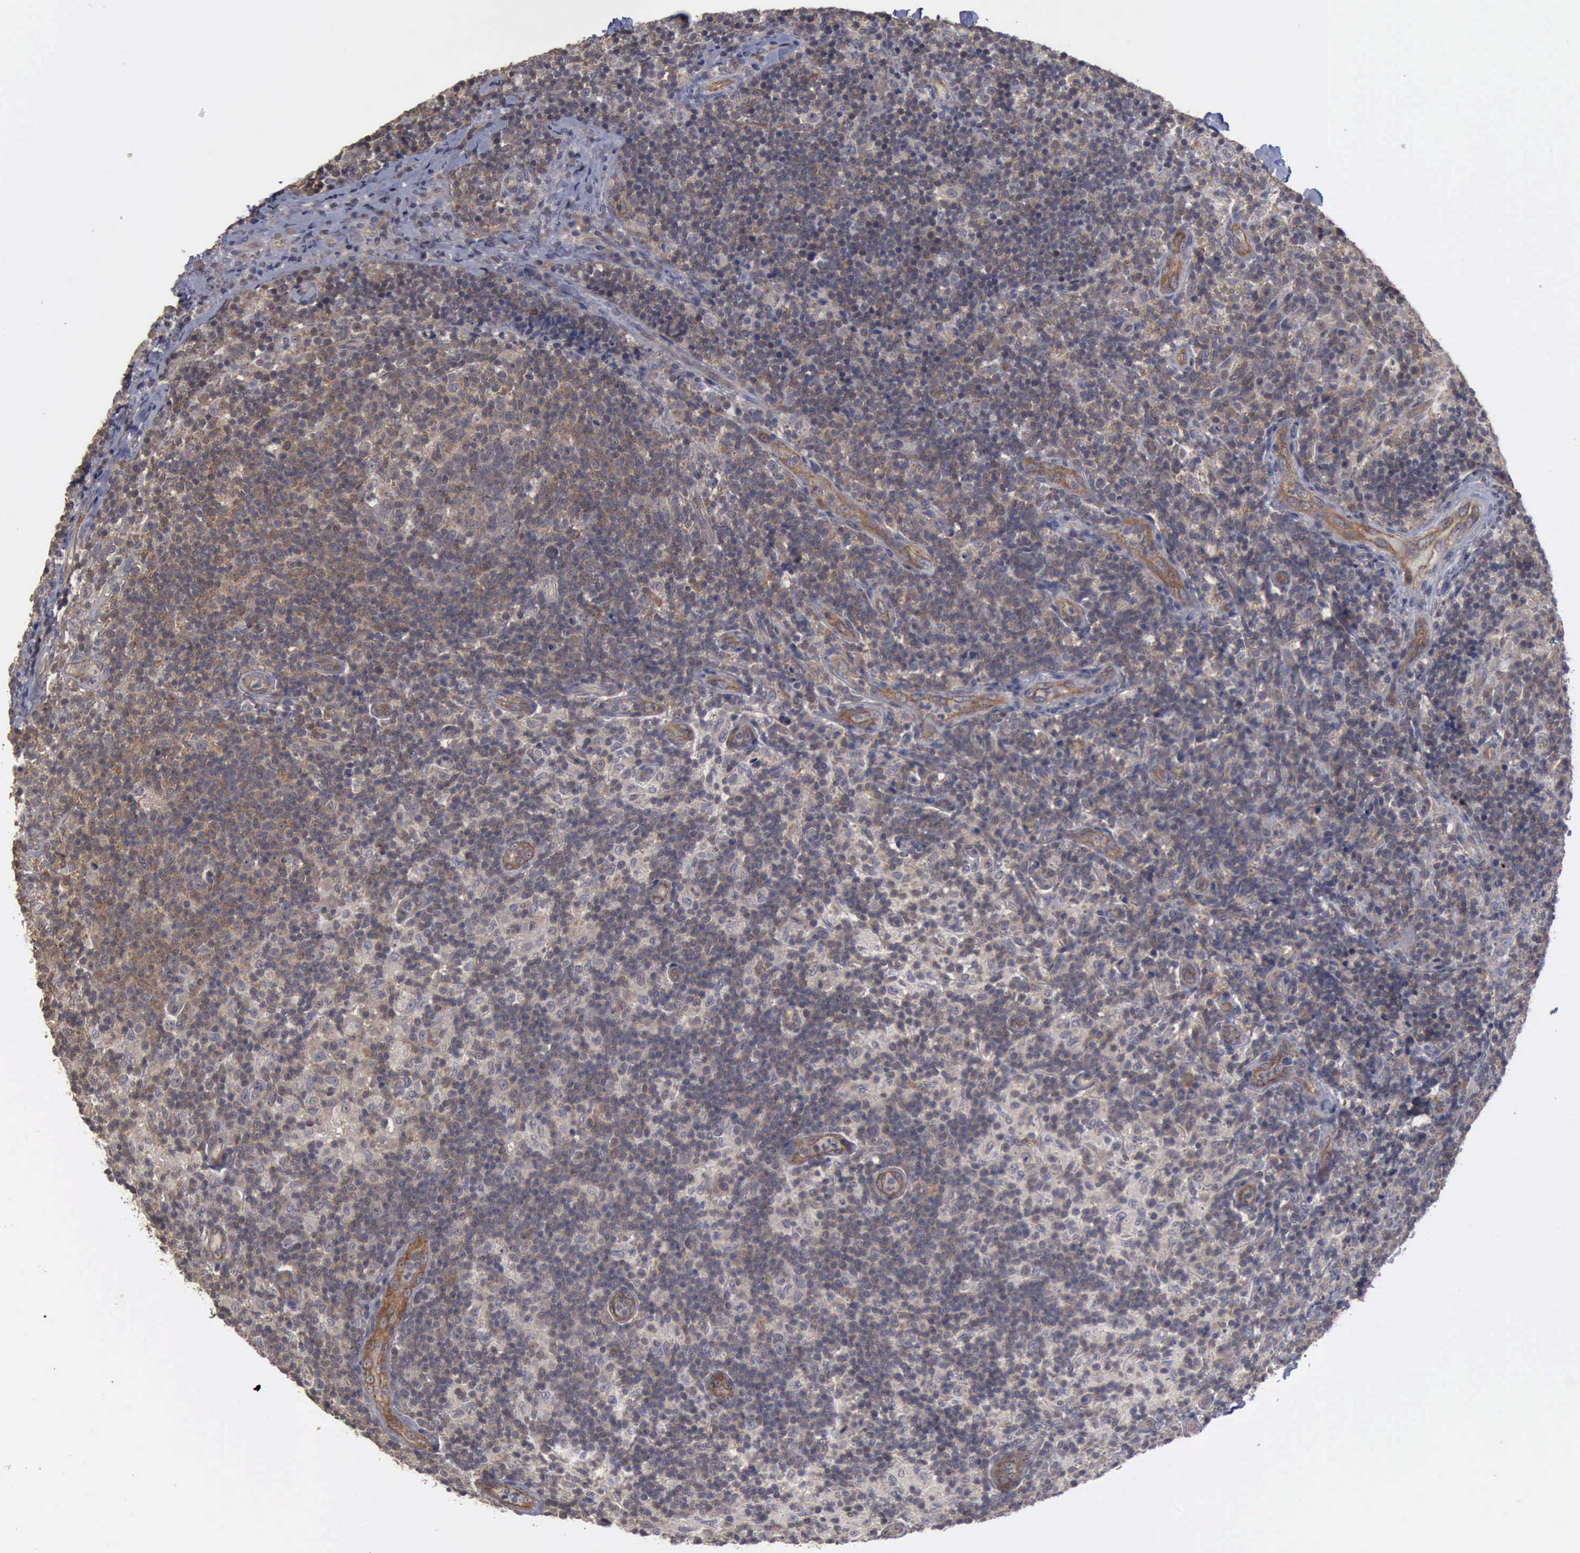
{"staining": {"intensity": "moderate", "quantity": "25%-75%", "location": "cytoplasmic/membranous"}, "tissue": "lymph node", "cell_type": "Germinal center cells", "image_type": "normal", "snomed": [{"axis": "morphology", "description": "Normal tissue, NOS"}, {"axis": "morphology", "description": "Inflammation, NOS"}, {"axis": "topography", "description": "Lymph node"}], "caption": "Protein staining of unremarkable lymph node reveals moderate cytoplasmic/membranous staining in about 25%-75% of germinal center cells. The staining was performed using DAB (3,3'-diaminobenzidine), with brown indicating positive protein expression. Nuclei are stained blue with hematoxylin.", "gene": "CRKL", "patient": {"sex": "male", "age": 46}}